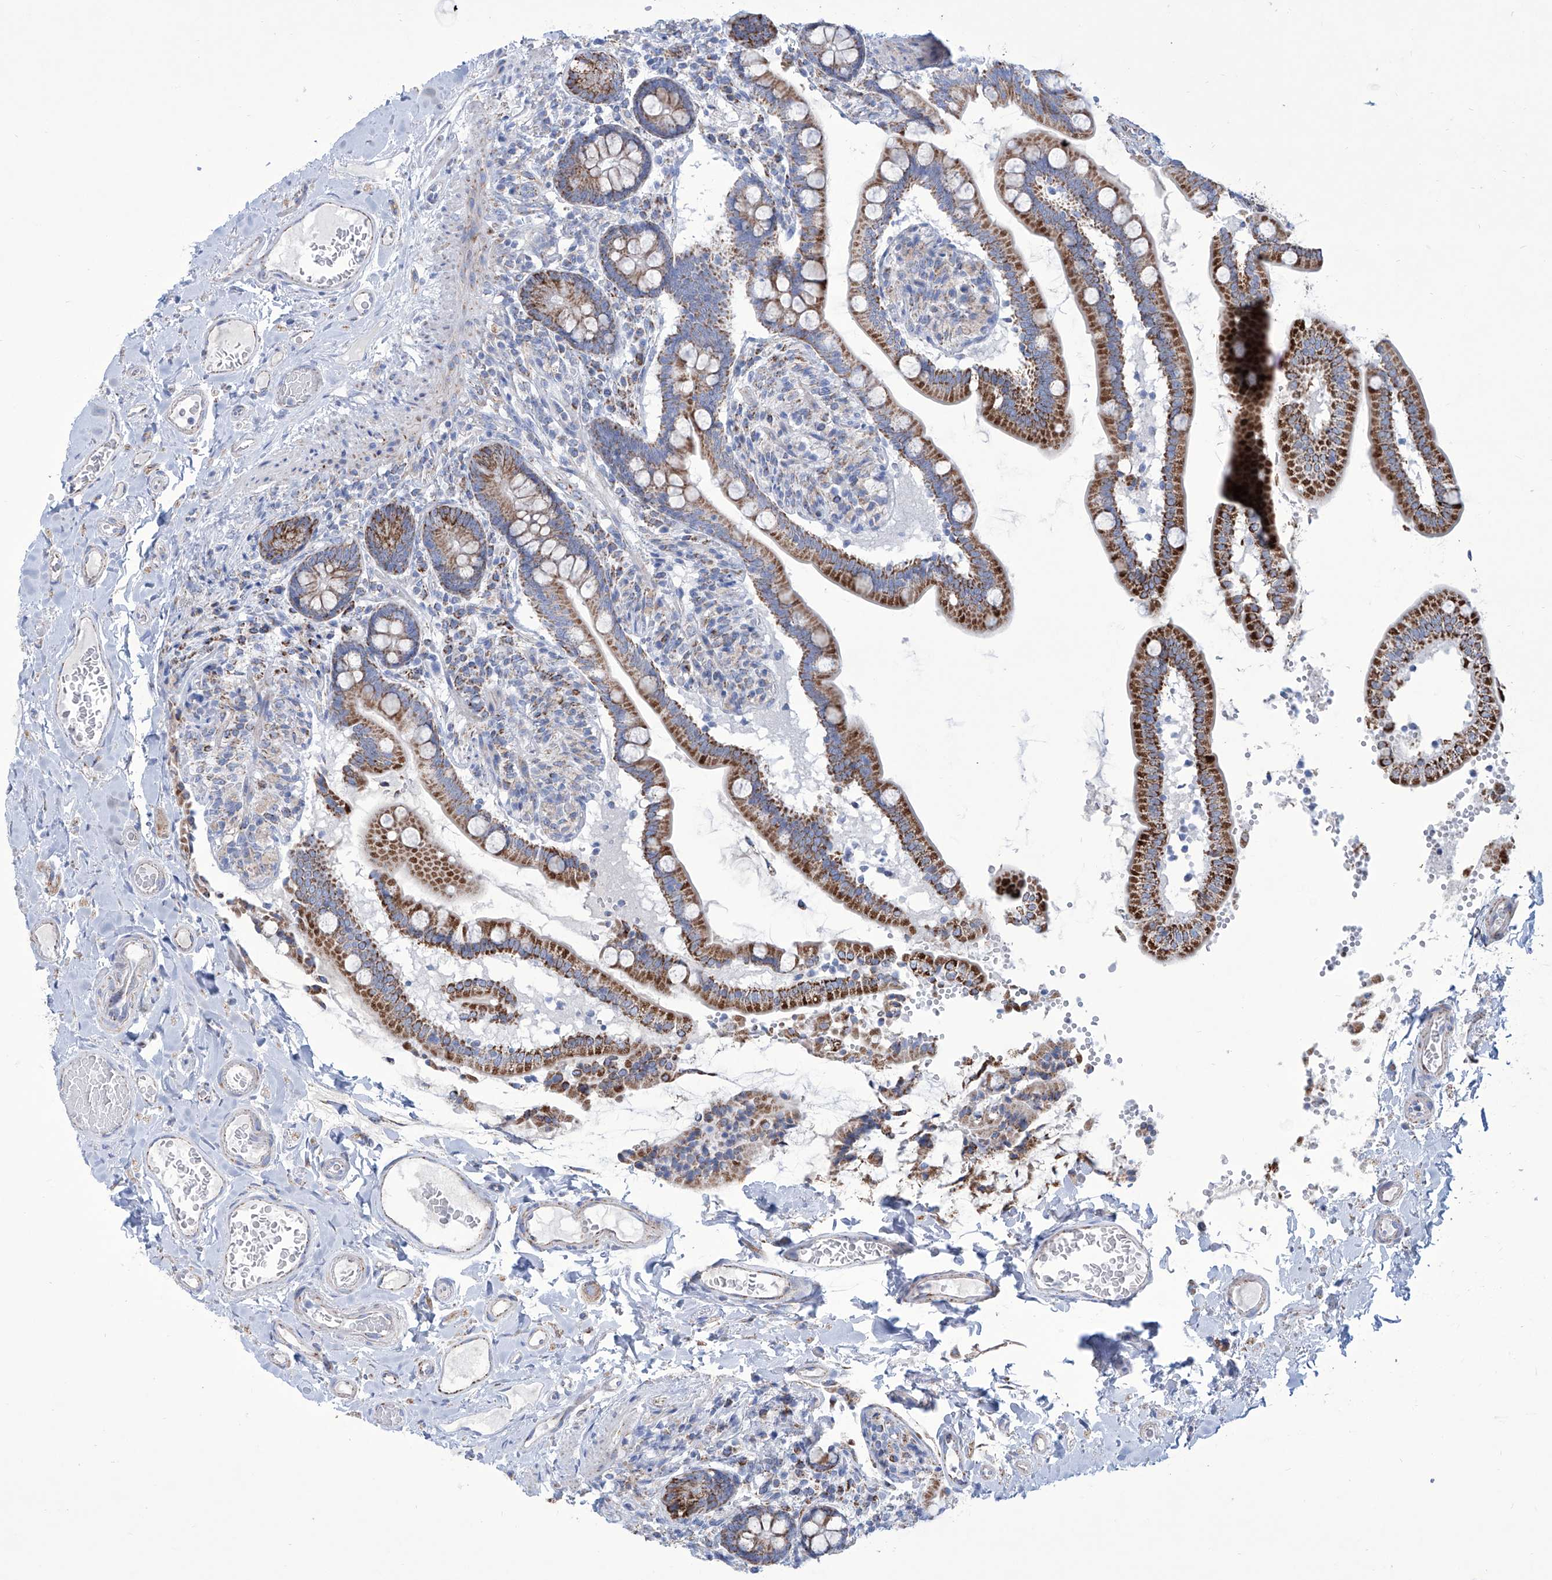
{"staining": {"intensity": "strong", "quantity": "25%-75%", "location": "cytoplasmic/membranous"}, "tissue": "small intestine", "cell_type": "Glandular cells", "image_type": "normal", "snomed": [{"axis": "morphology", "description": "Normal tissue, NOS"}, {"axis": "topography", "description": "Small intestine"}], "caption": "A brown stain labels strong cytoplasmic/membranous positivity of a protein in glandular cells of unremarkable human small intestine. The staining was performed using DAB to visualize the protein expression in brown, while the nuclei were stained in blue with hematoxylin (Magnification: 20x).", "gene": "ALDH6A1", "patient": {"sex": "female", "age": 64}}